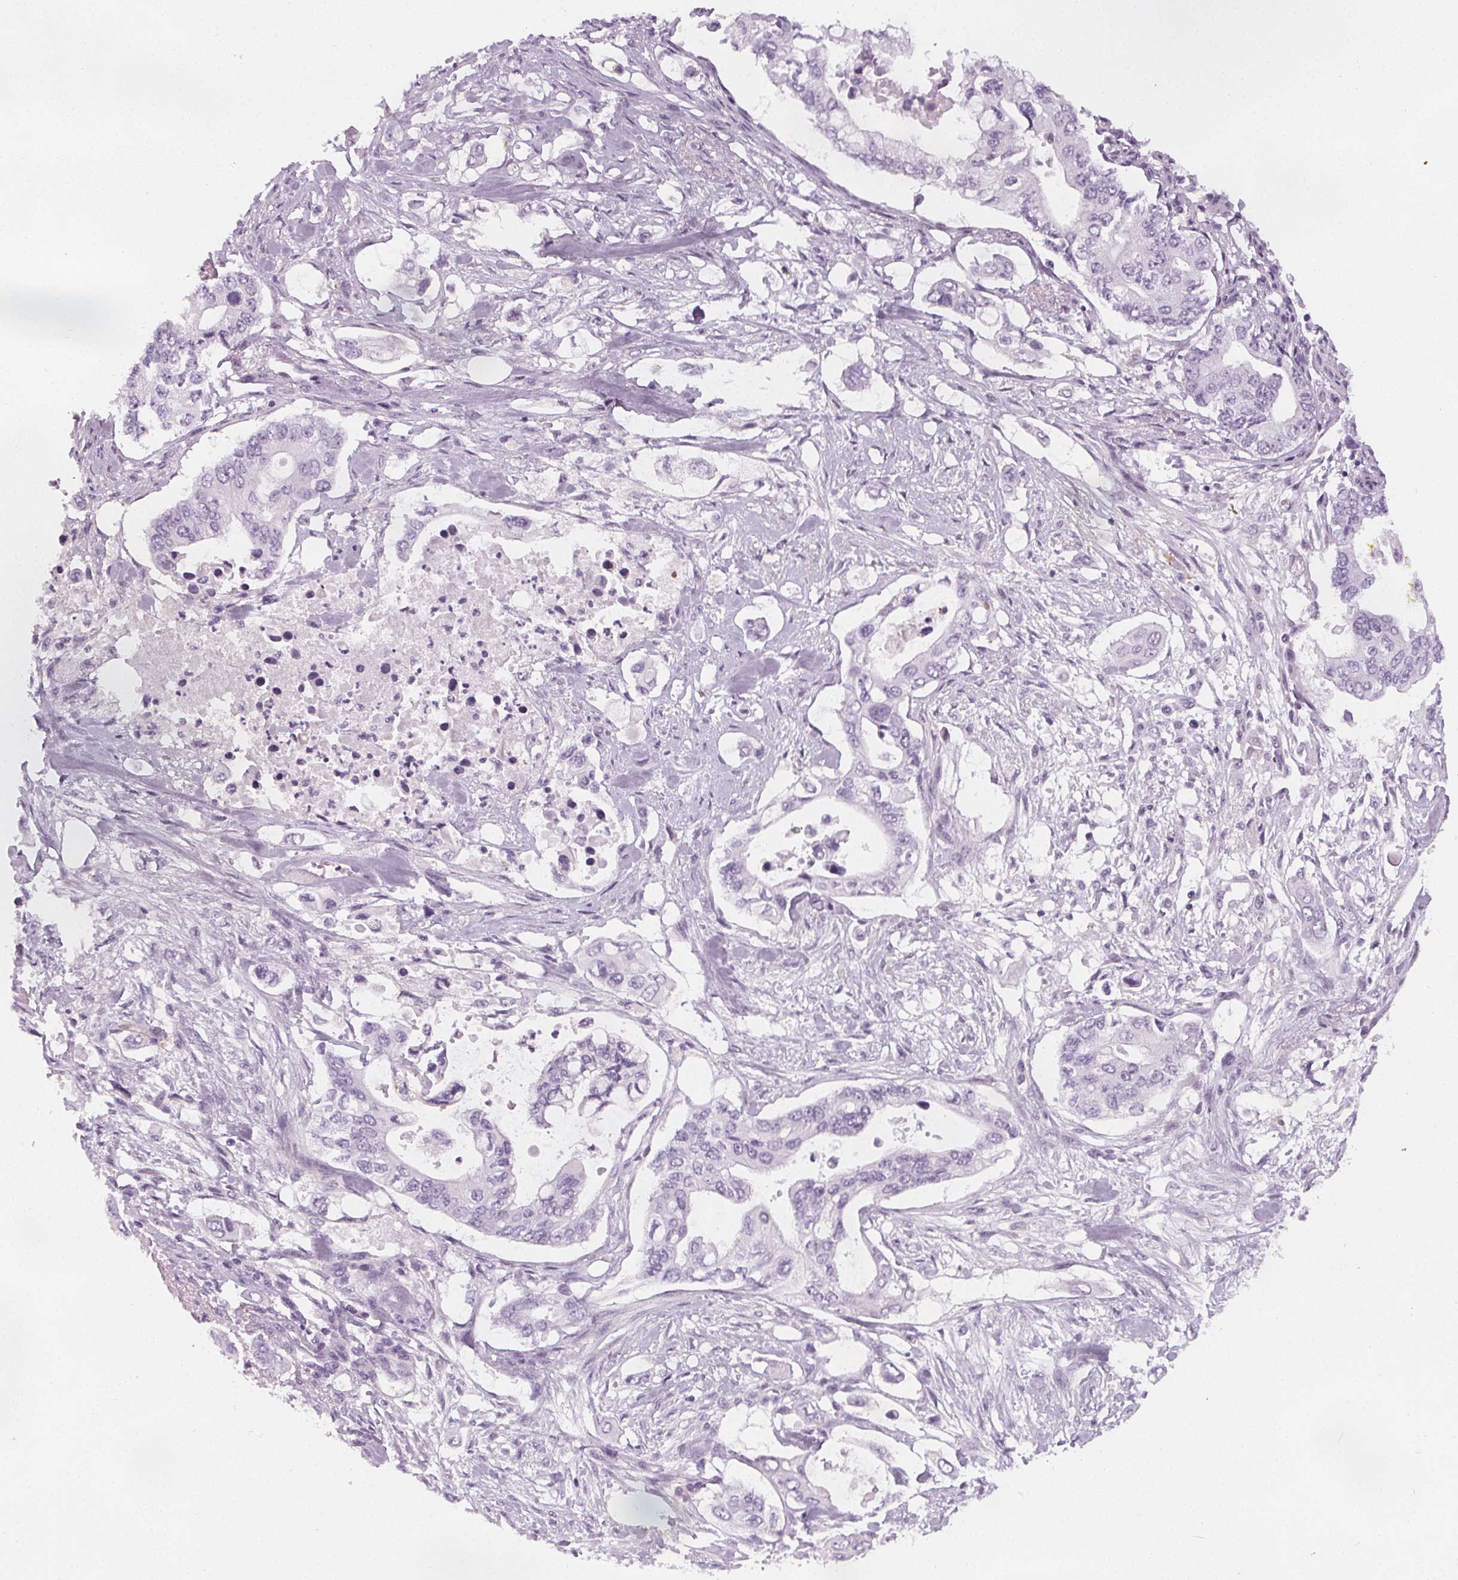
{"staining": {"intensity": "negative", "quantity": "none", "location": "none"}, "tissue": "pancreatic cancer", "cell_type": "Tumor cells", "image_type": "cancer", "snomed": [{"axis": "morphology", "description": "Adenocarcinoma, NOS"}, {"axis": "topography", "description": "Pancreas"}], "caption": "This is a photomicrograph of immunohistochemistry staining of pancreatic adenocarcinoma, which shows no expression in tumor cells.", "gene": "SLC5A12", "patient": {"sex": "female", "age": 63}}